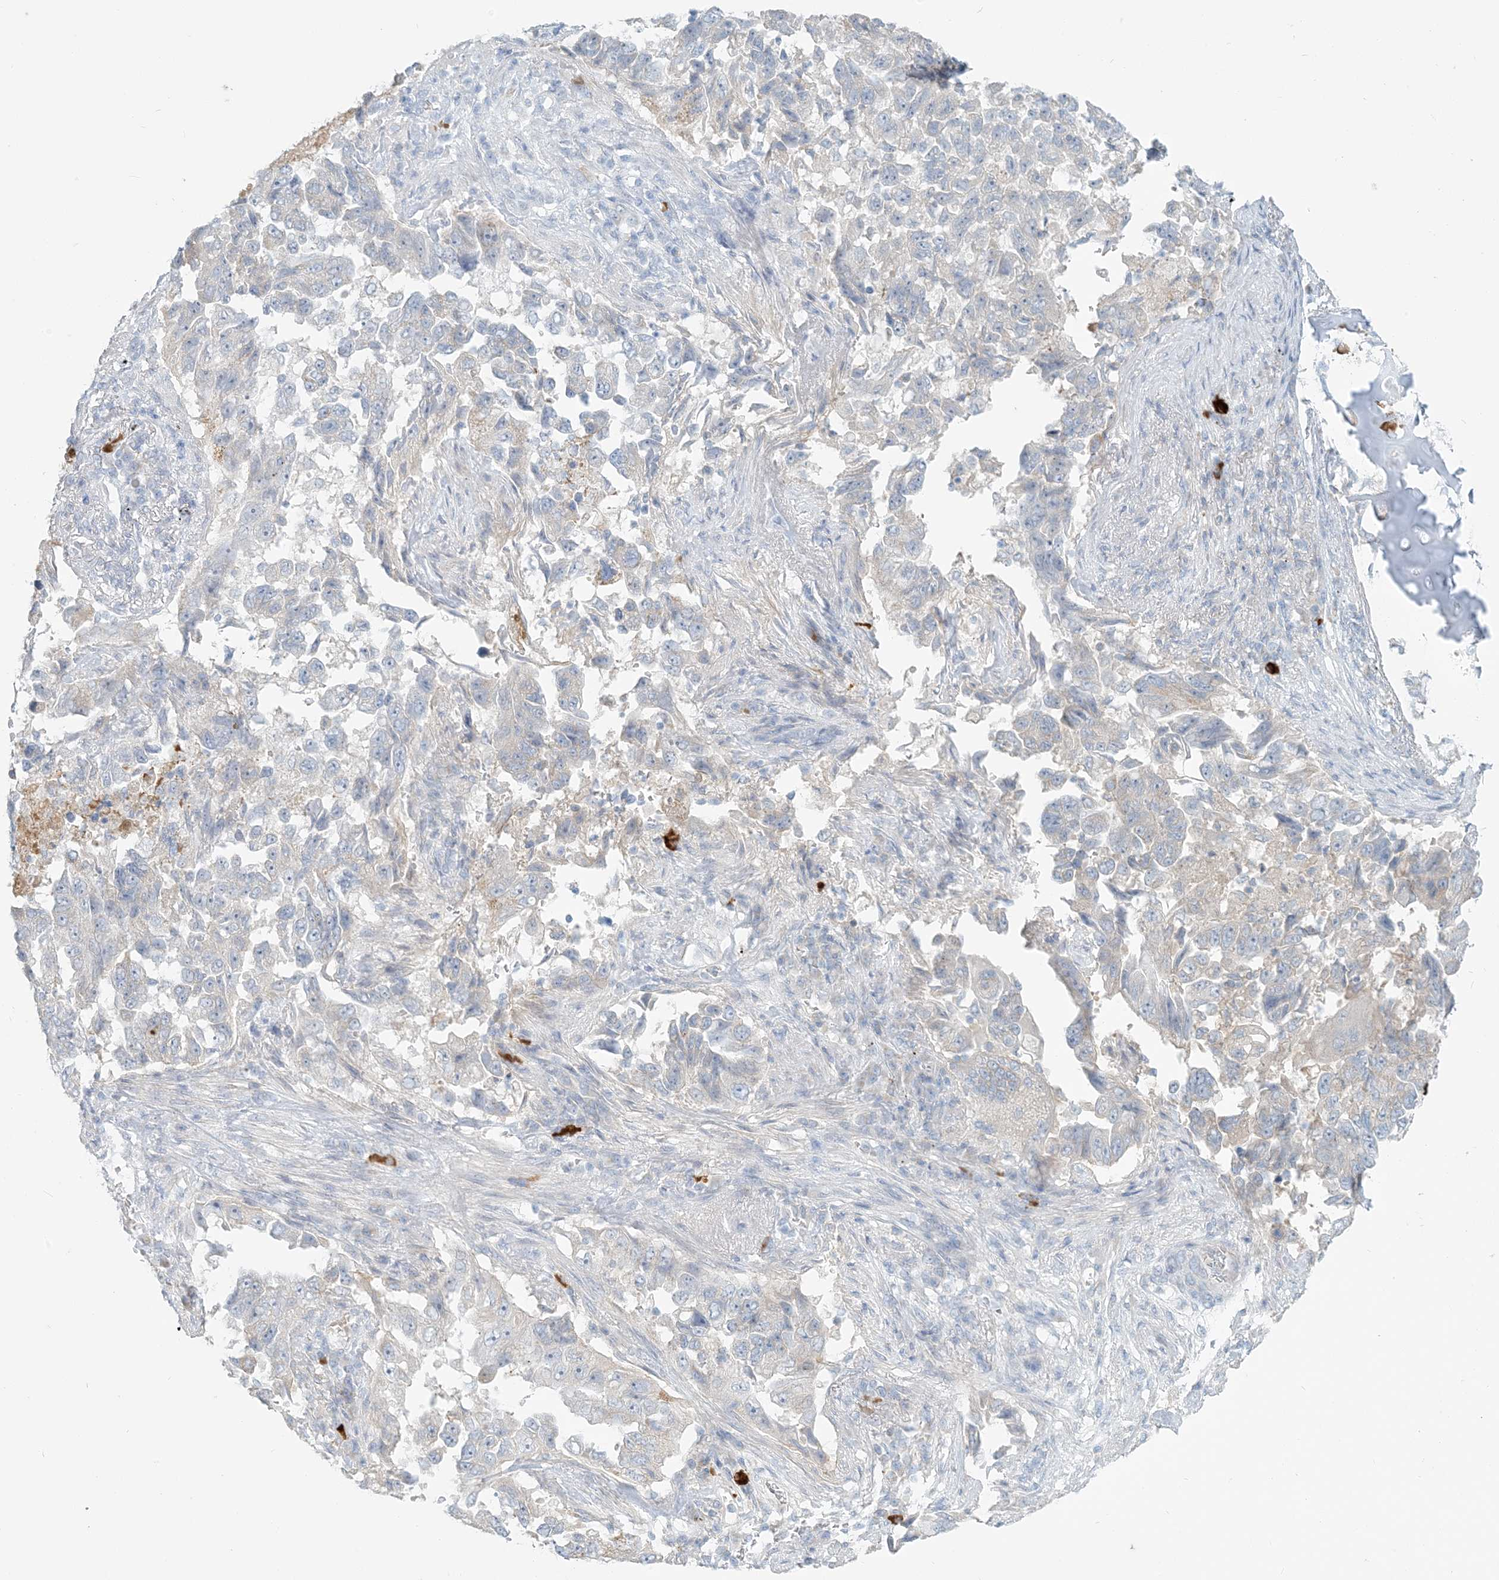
{"staining": {"intensity": "negative", "quantity": "none", "location": "none"}, "tissue": "lung cancer", "cell_type": "Tumor cells", "image_type": "cancer", "snomed": [{"axis": "morphology", "description": "Adenocarcinoma, NOS"}, {"axis": "topography", "description": "Lung"}], "caption": "Immunohistochemistry photomicrograph of neoplastic tissue: human lung cancer stained with DAB demonstrates no significant protein positivity in tumor cells.", "gene": "SCML1", "patient": {"sex": "female", "age": 51}}